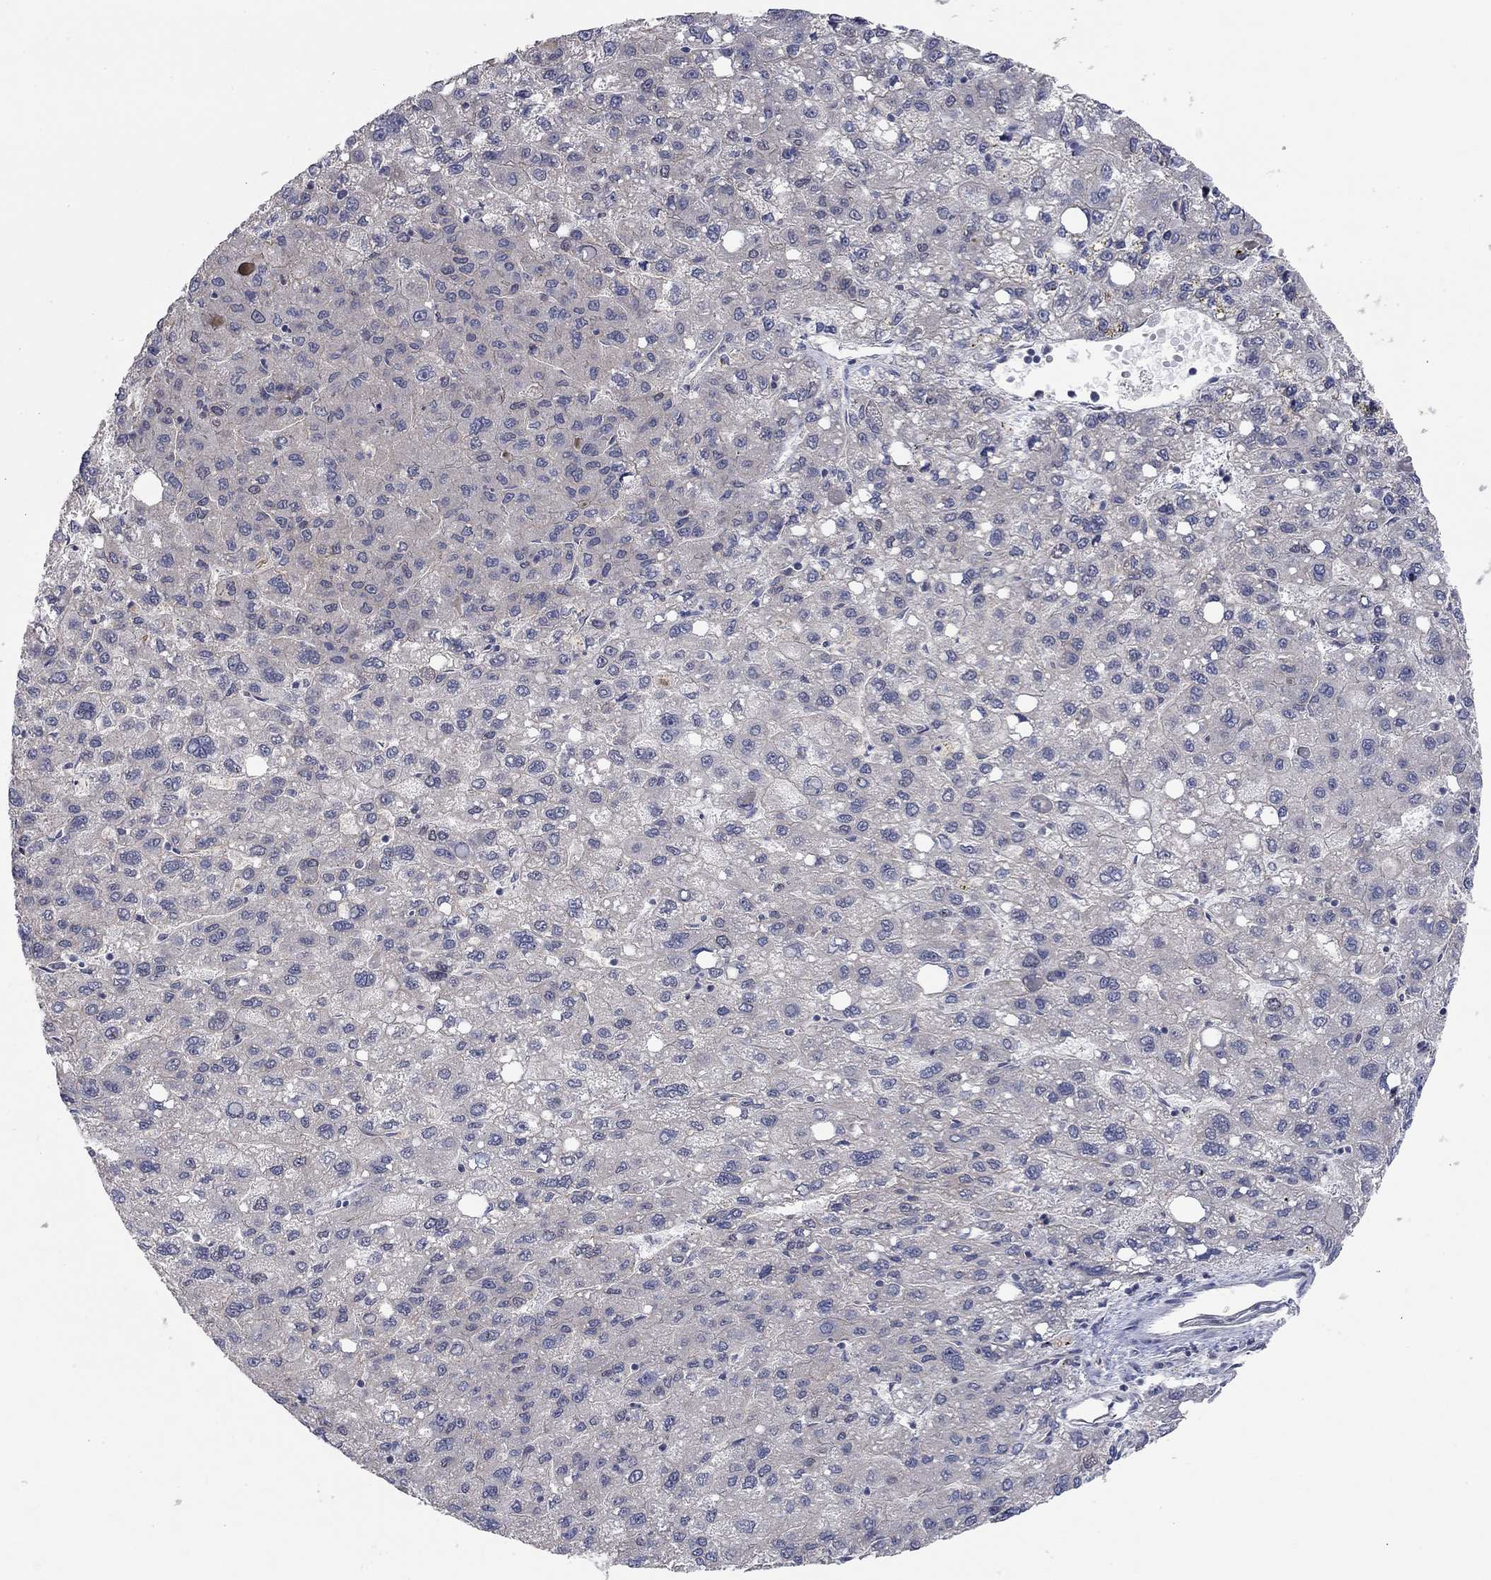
{"staining": {"intensity": "negative", "quantity": "none", "location": "none"}, "tissue": "liver cancer", "cell_type": "Tumor cells", "image_type": "cancer", "snomed": [{"axis": "morphology", "description": "Carcinoma, Hepatocellular, NOS"}, {"axis": "topography", "description": "Liver"}], "caption": "This is a photomicrograph of IHC staining of liver cancer (hepatocellular carcinoma), which shows no expression in tumor cells. Brightfield microscopy of IHC stained with DAB (brown) and hematoxylin (blue), captured at high magnification.", "gene": "WASF3", "patient": {"sex": "female", "age": 82}}